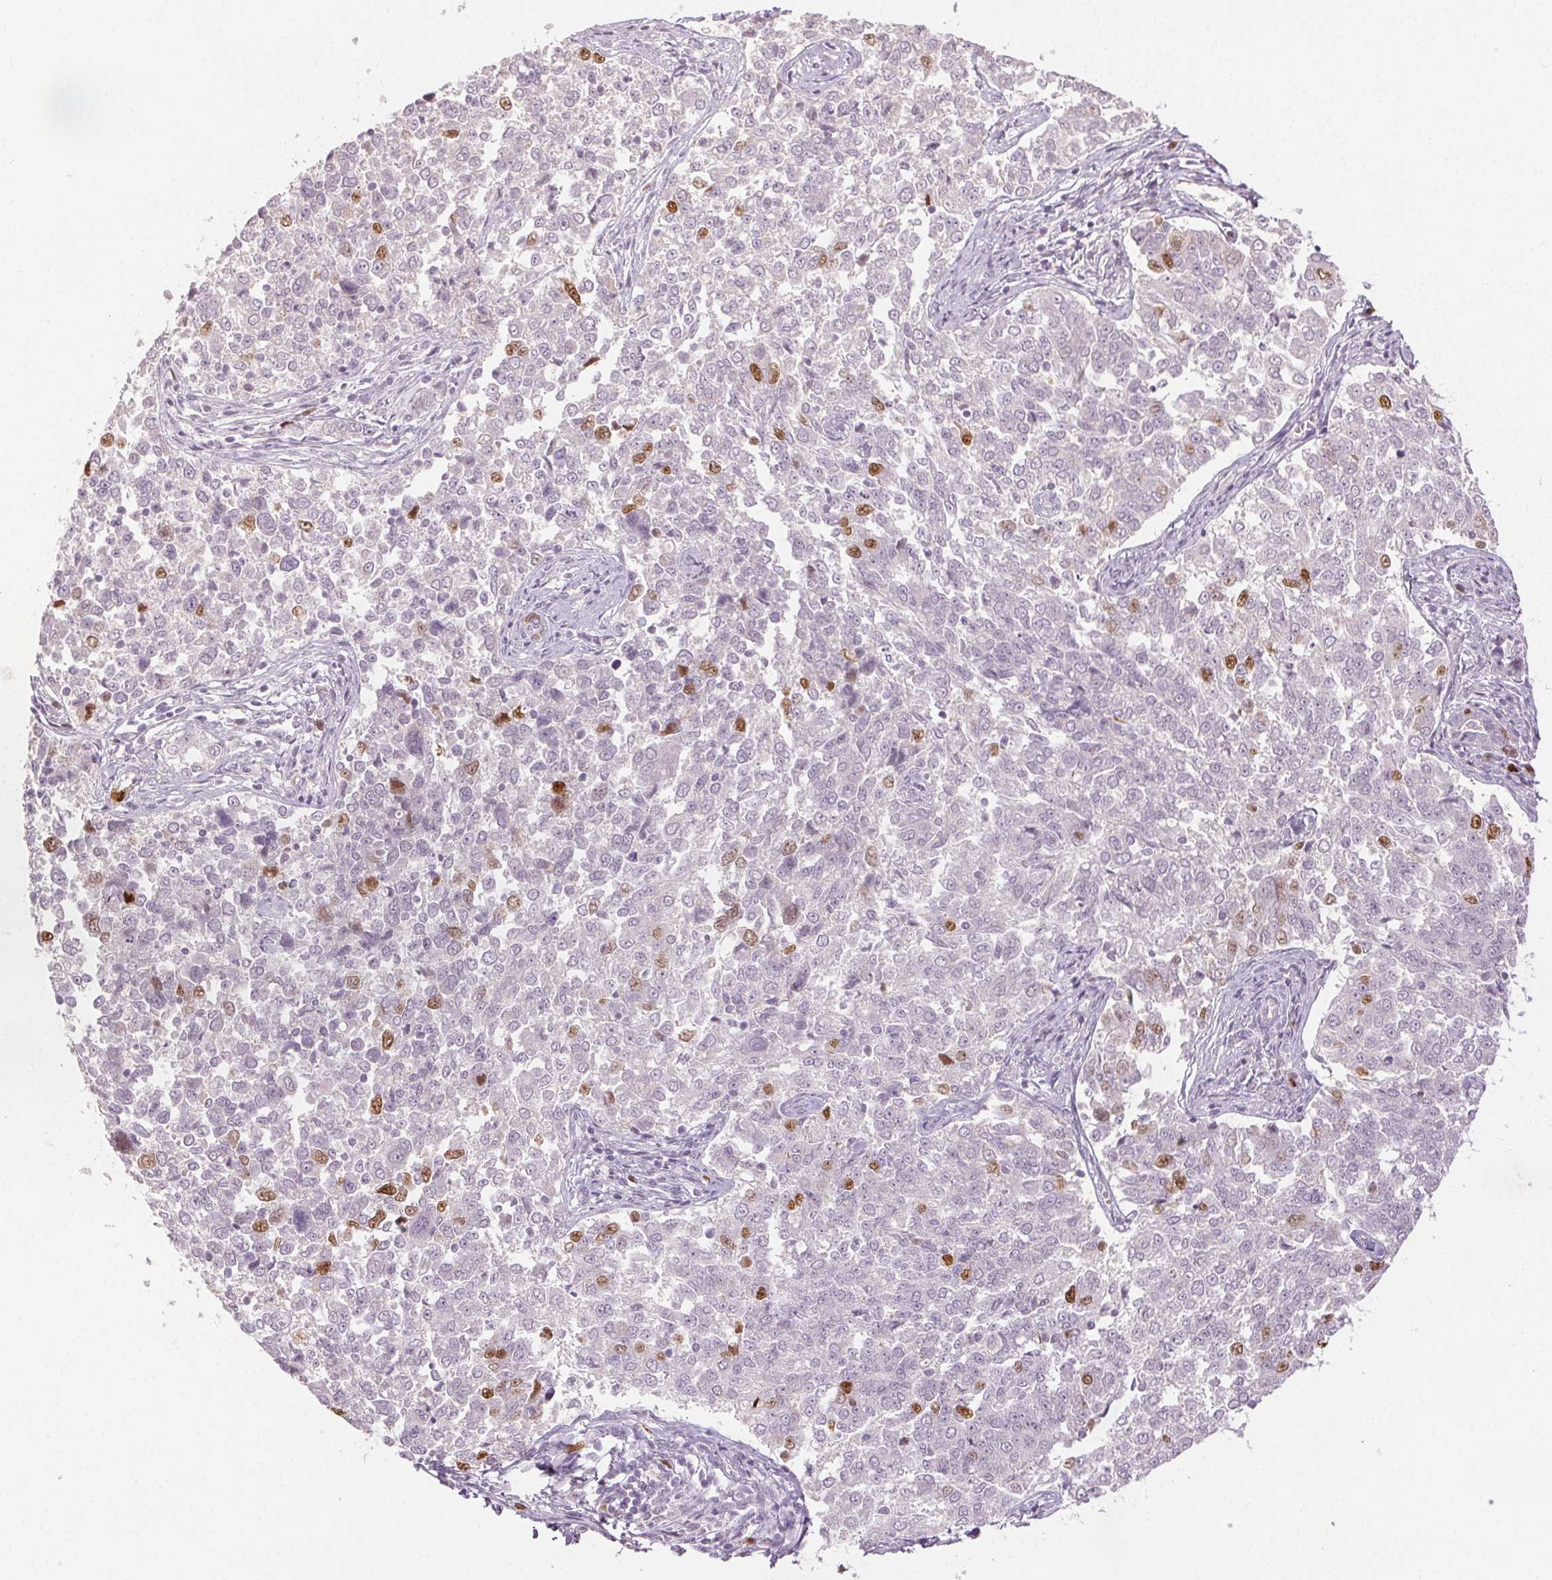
{"staining": {"intensity": "moderate", "quantity": "<25%", "location": "nuclear"}, "tissue": "endometrial cancer", "cell_type": "Tumor cells", "image_type": "cancer", "snomed": [{"axis": "morphology", "description": "Adenocarcinoma, NOS"}, {"axis": "topography", "description": "Endometrium"}], "caption": "DAB (3,3'-diaminobenzidine) immunohistochemical staining of endometrial cancer (adenocarcinoma) shows moderate nuclear protein positivity in approximately <25% of tumor cells.", "gene": "ANLN", "patient": {"sex": "female", "age": 43}}